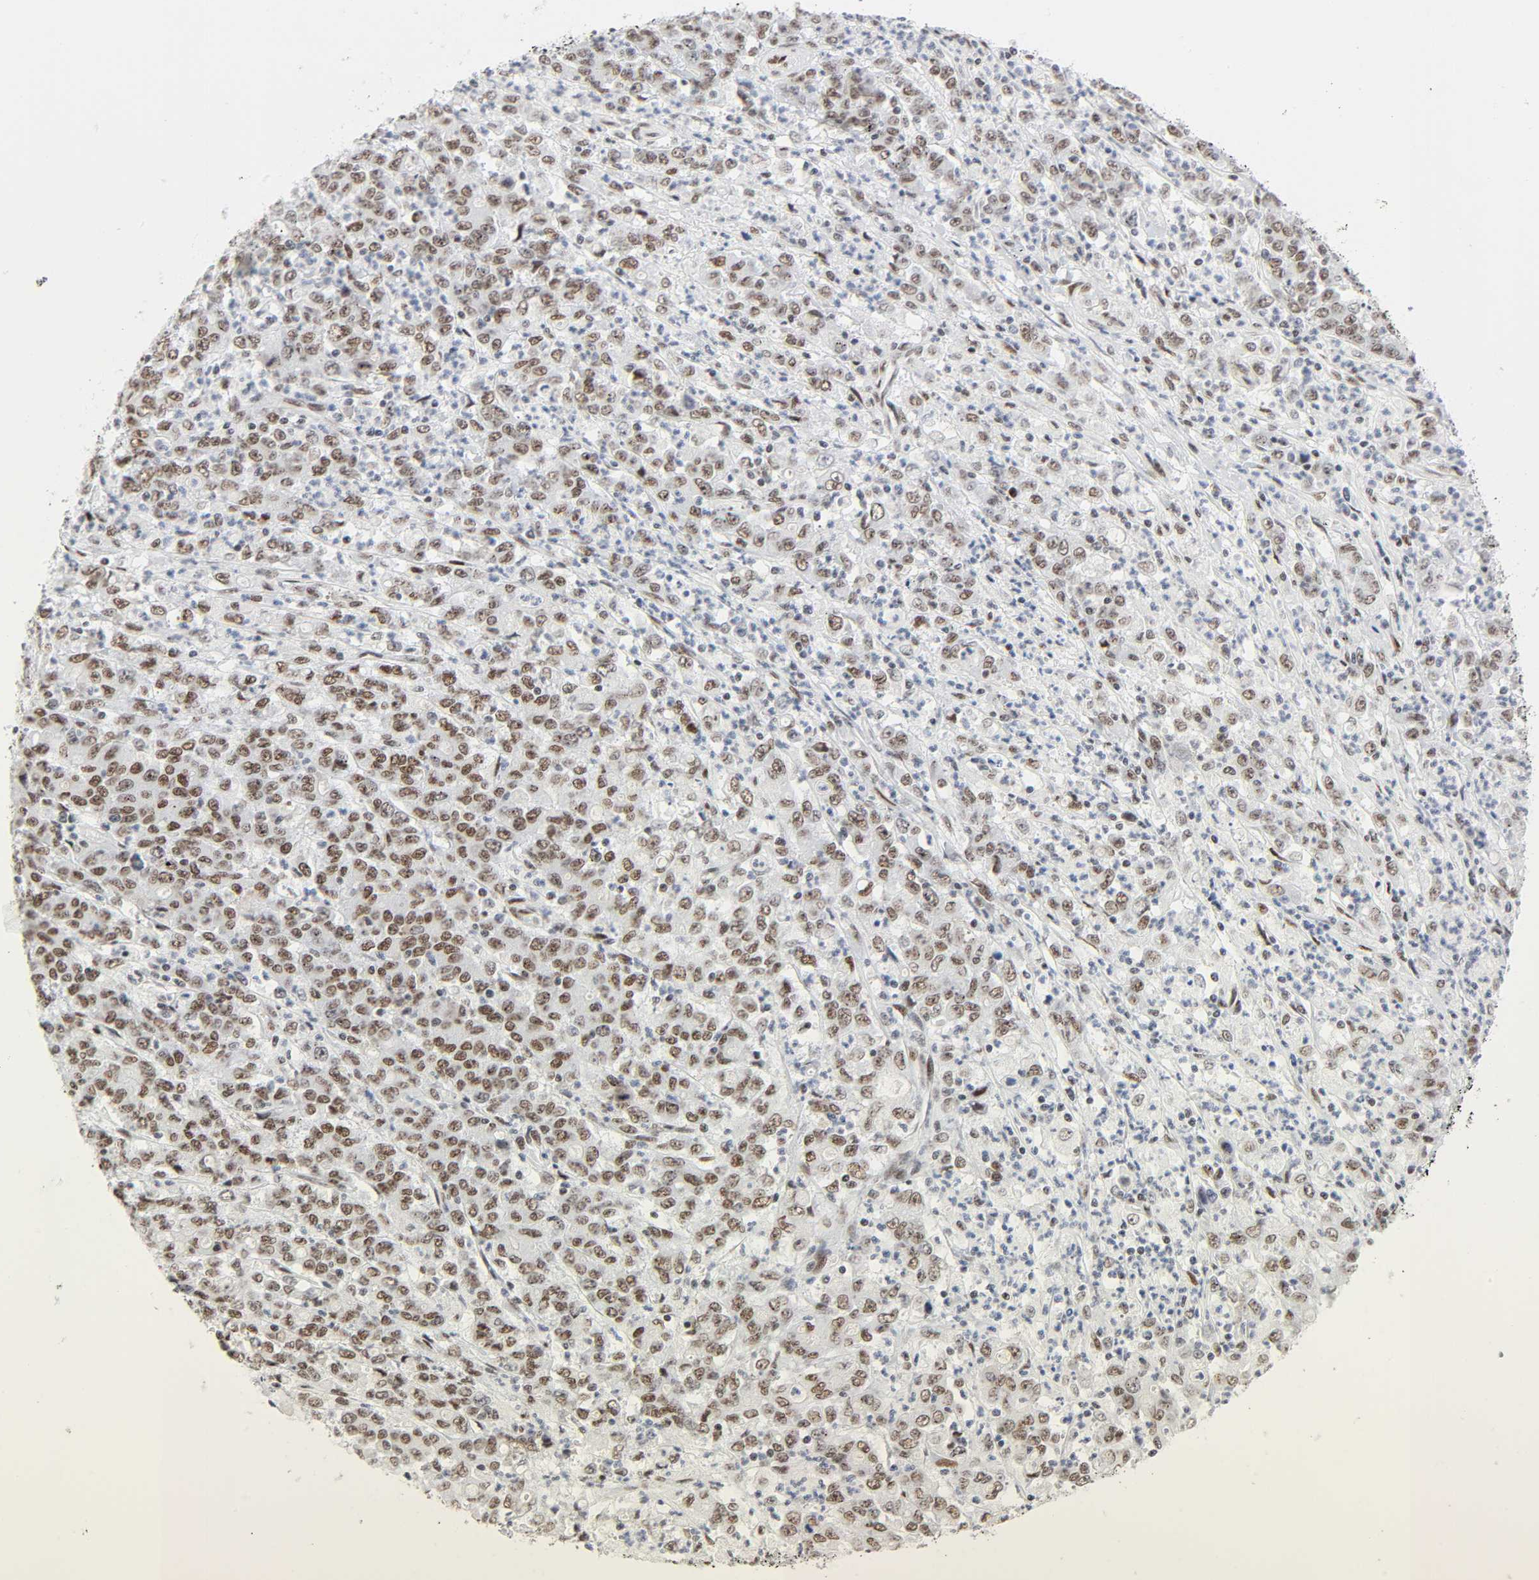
{"staining": {"intensity": "moderate", "quantity": ">75%", "location": "nuclear"}, "tissue": "stomach cancer", "cell_type": "Tumor cells", "image_type": "cancer", "snomed": [{"axis": "morphology", "description": "Adenocarcinoma, NOS"}, {"axis": "topography", "description": "Stomach, lower"}], "caption": "A high-resolution image shows IHC staining of stomach adenocarcinoma, which shows moderate nuclear expression in approximately >75% of tumor cells.", "gene": "HSF1", "patient": {"sex": "female", "age": 71}}